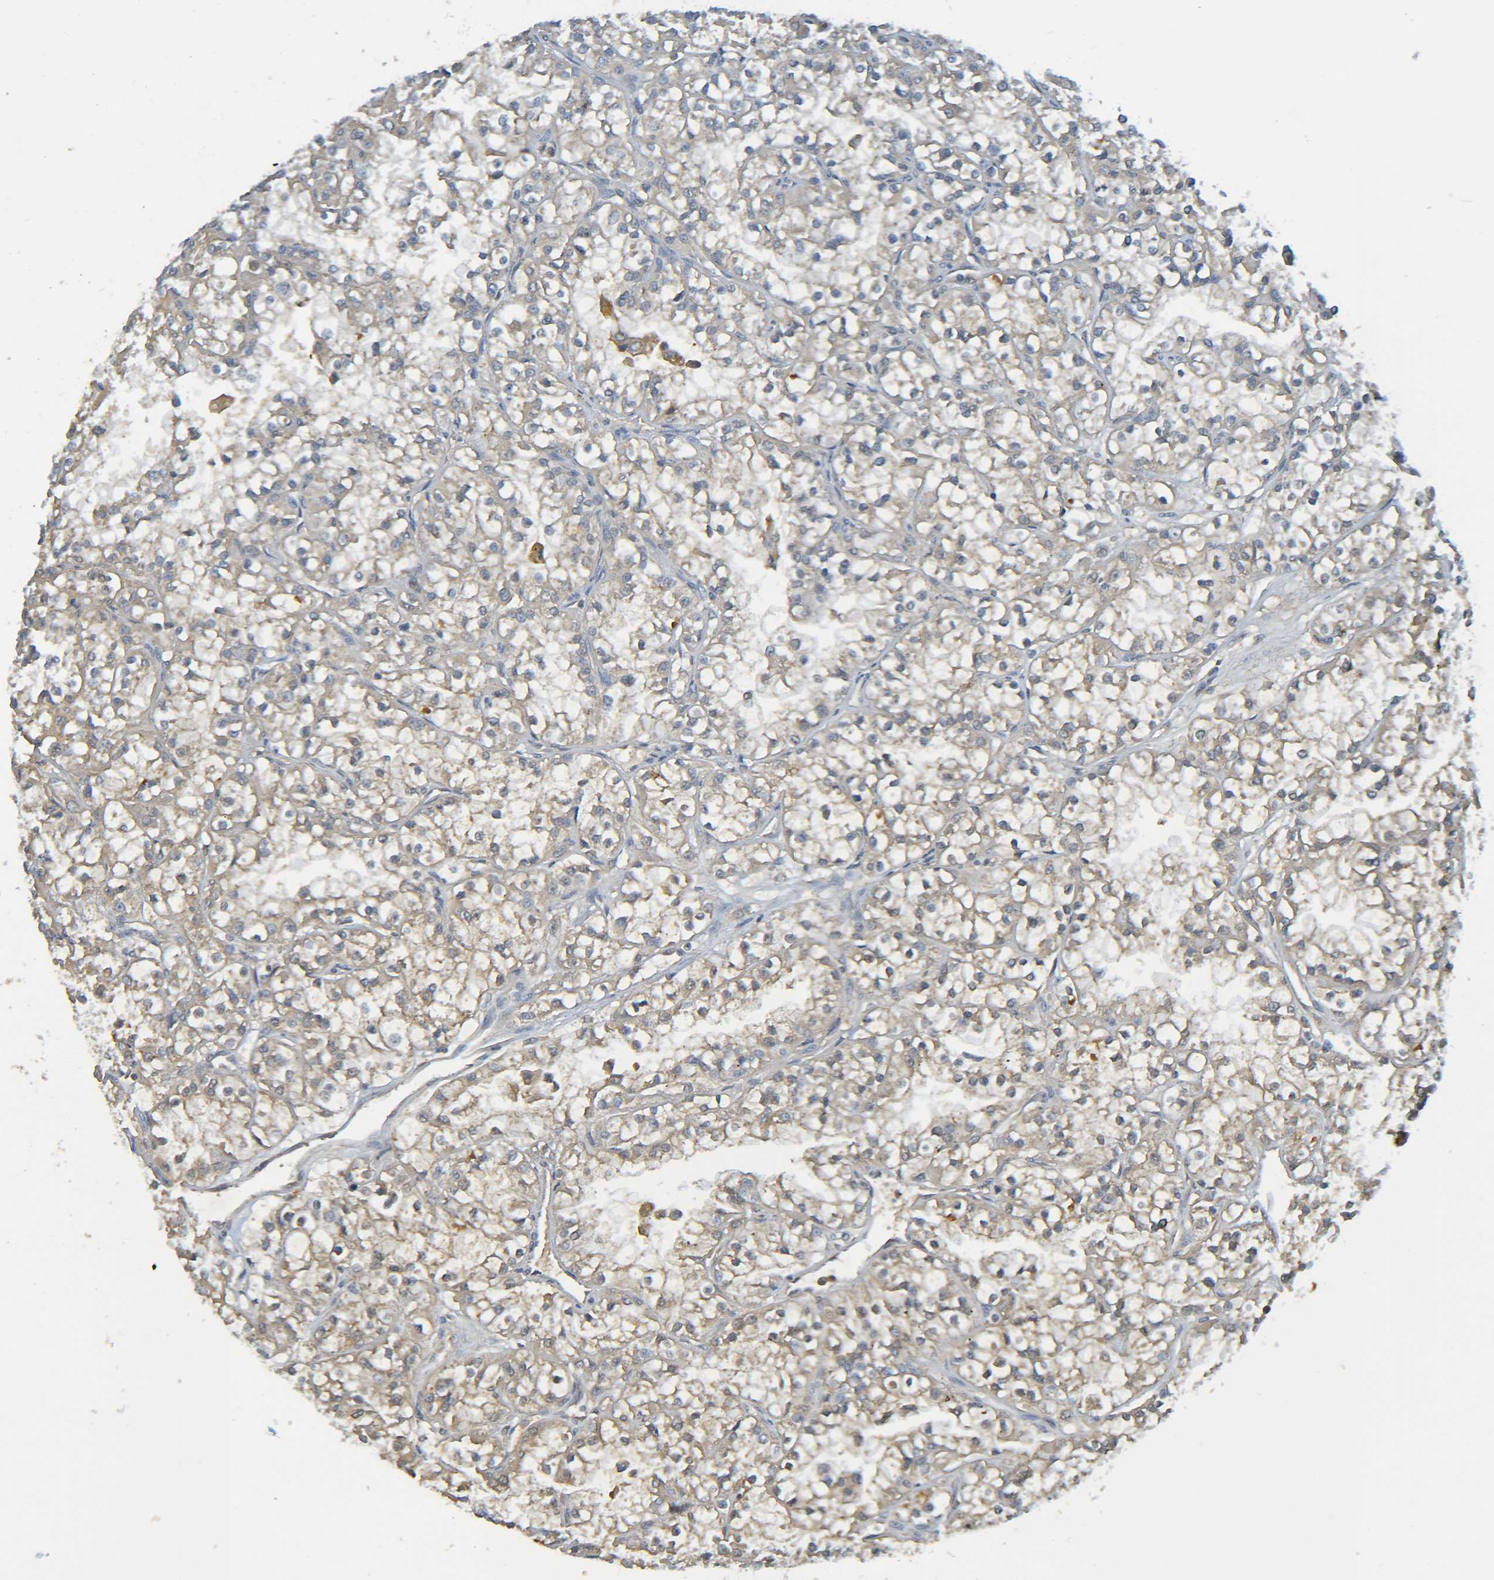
{"staining": {"intensity": "weak", "quantity": "25%-75%", "location": "cytoplasmic/membranous"}, "tissue": "renal cancer", "cell_type": "Tumor cells", "image_type": "cancer", "snomed": [{"axis": "morphology", "description": "Adenocarcinoma, NOS"}, {"axis": "topography", "description": "Kidney"}], "caption": "Immunohistochemistry (DAB (3,3'-diaminobenzidine)) staining of renal adenocarcinoma exhibits weak cytoplasmic/membranous protein positivity in about 25%-75% of tumor cells.", "gene": "C1QA", "patient": {"sex": "female", "age": 52}}